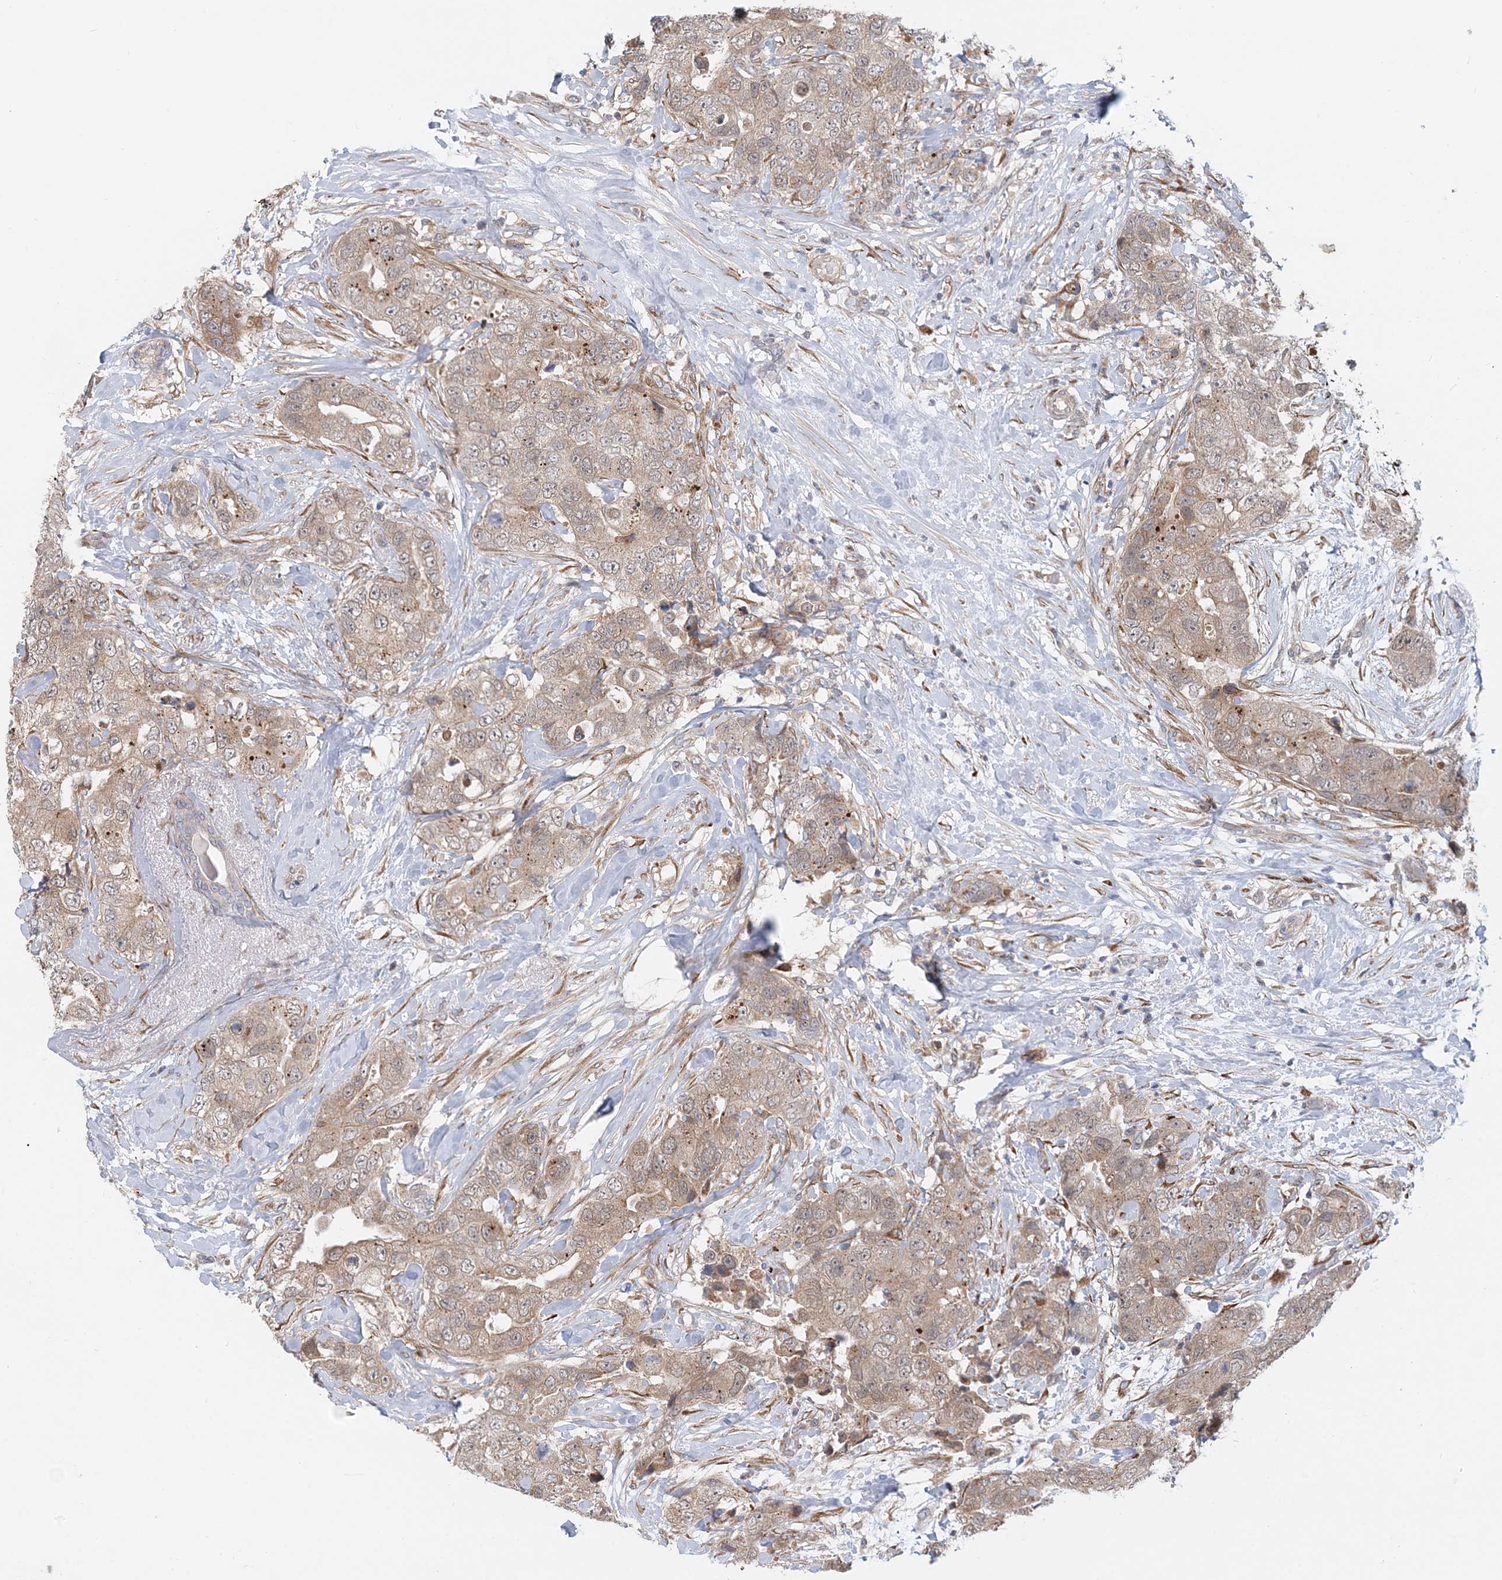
{"staining": {"intensity": "moderate", "quantity": ">75%", "location": "cytoplasmic/membranous"}, "tissue": "breast cancer", "cell_type": "Tumor cells", "image_type": "cancer", "snomed": [{"axis": "morphology", "description": "Duct carcinoma"}, {"axis": "topography", "description": "Breast"}], "caption": "About >75% of tumor cells in intraductal carcinoma (breast) reveal moderate cytoplasmic/membranous protein positivity as visualized by brown immunohistochemical staining.", "gene": "PCYOX1L", "patient": {"sex": "female", "age": 62}}